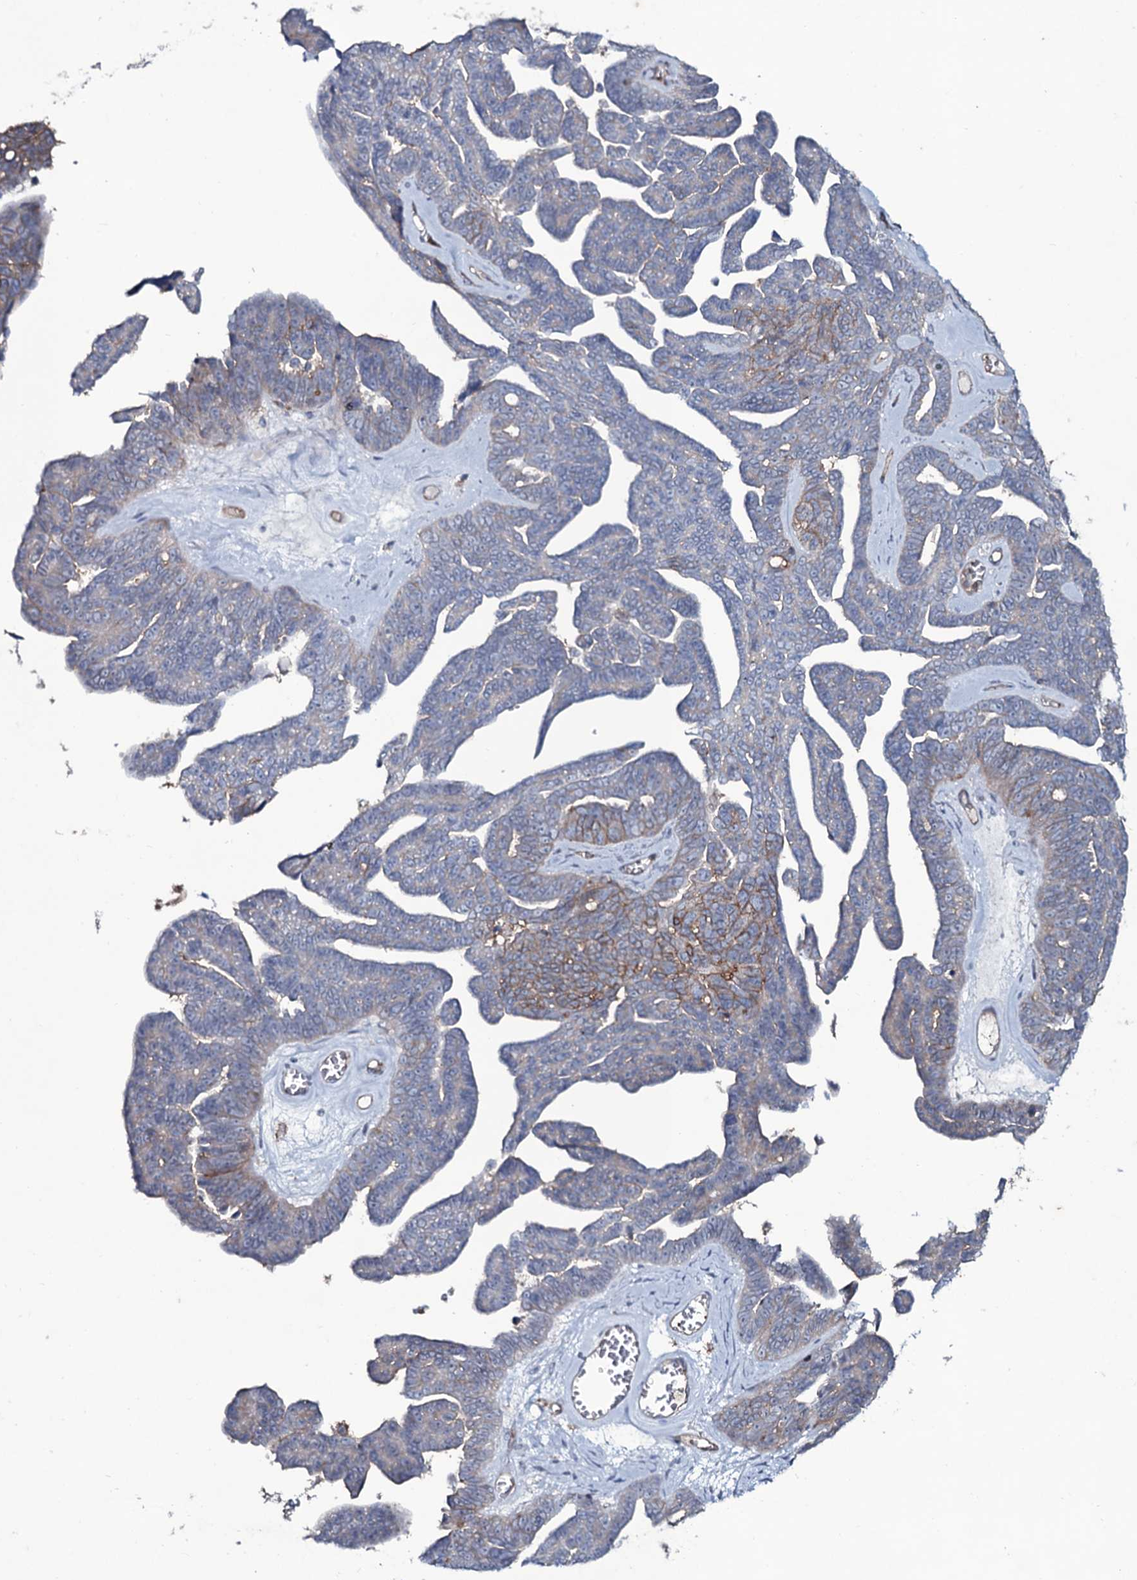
{"staining": {"intensity": "weak", "quantity": "25%-75%", "location": "cytoplasmic/membranous"}, "tissue": "ovarian cancer", "cell_type": "Tumor cells", "image_type": "cancer", "snomed": [{"axis": "morphology", "description": "Cystadenocarcinoma, serous, NOS"}, {"axis": "topography", "description": "Ovary"}], "caption": "Weak cytoplasmic/membranous protein expression is seen in approximately 25%-75% of tumor cells in serous cystadenocarcinoma (ovarian).", "gene": "SNAP23", "patient": {"sex": "female", "age": 79}}